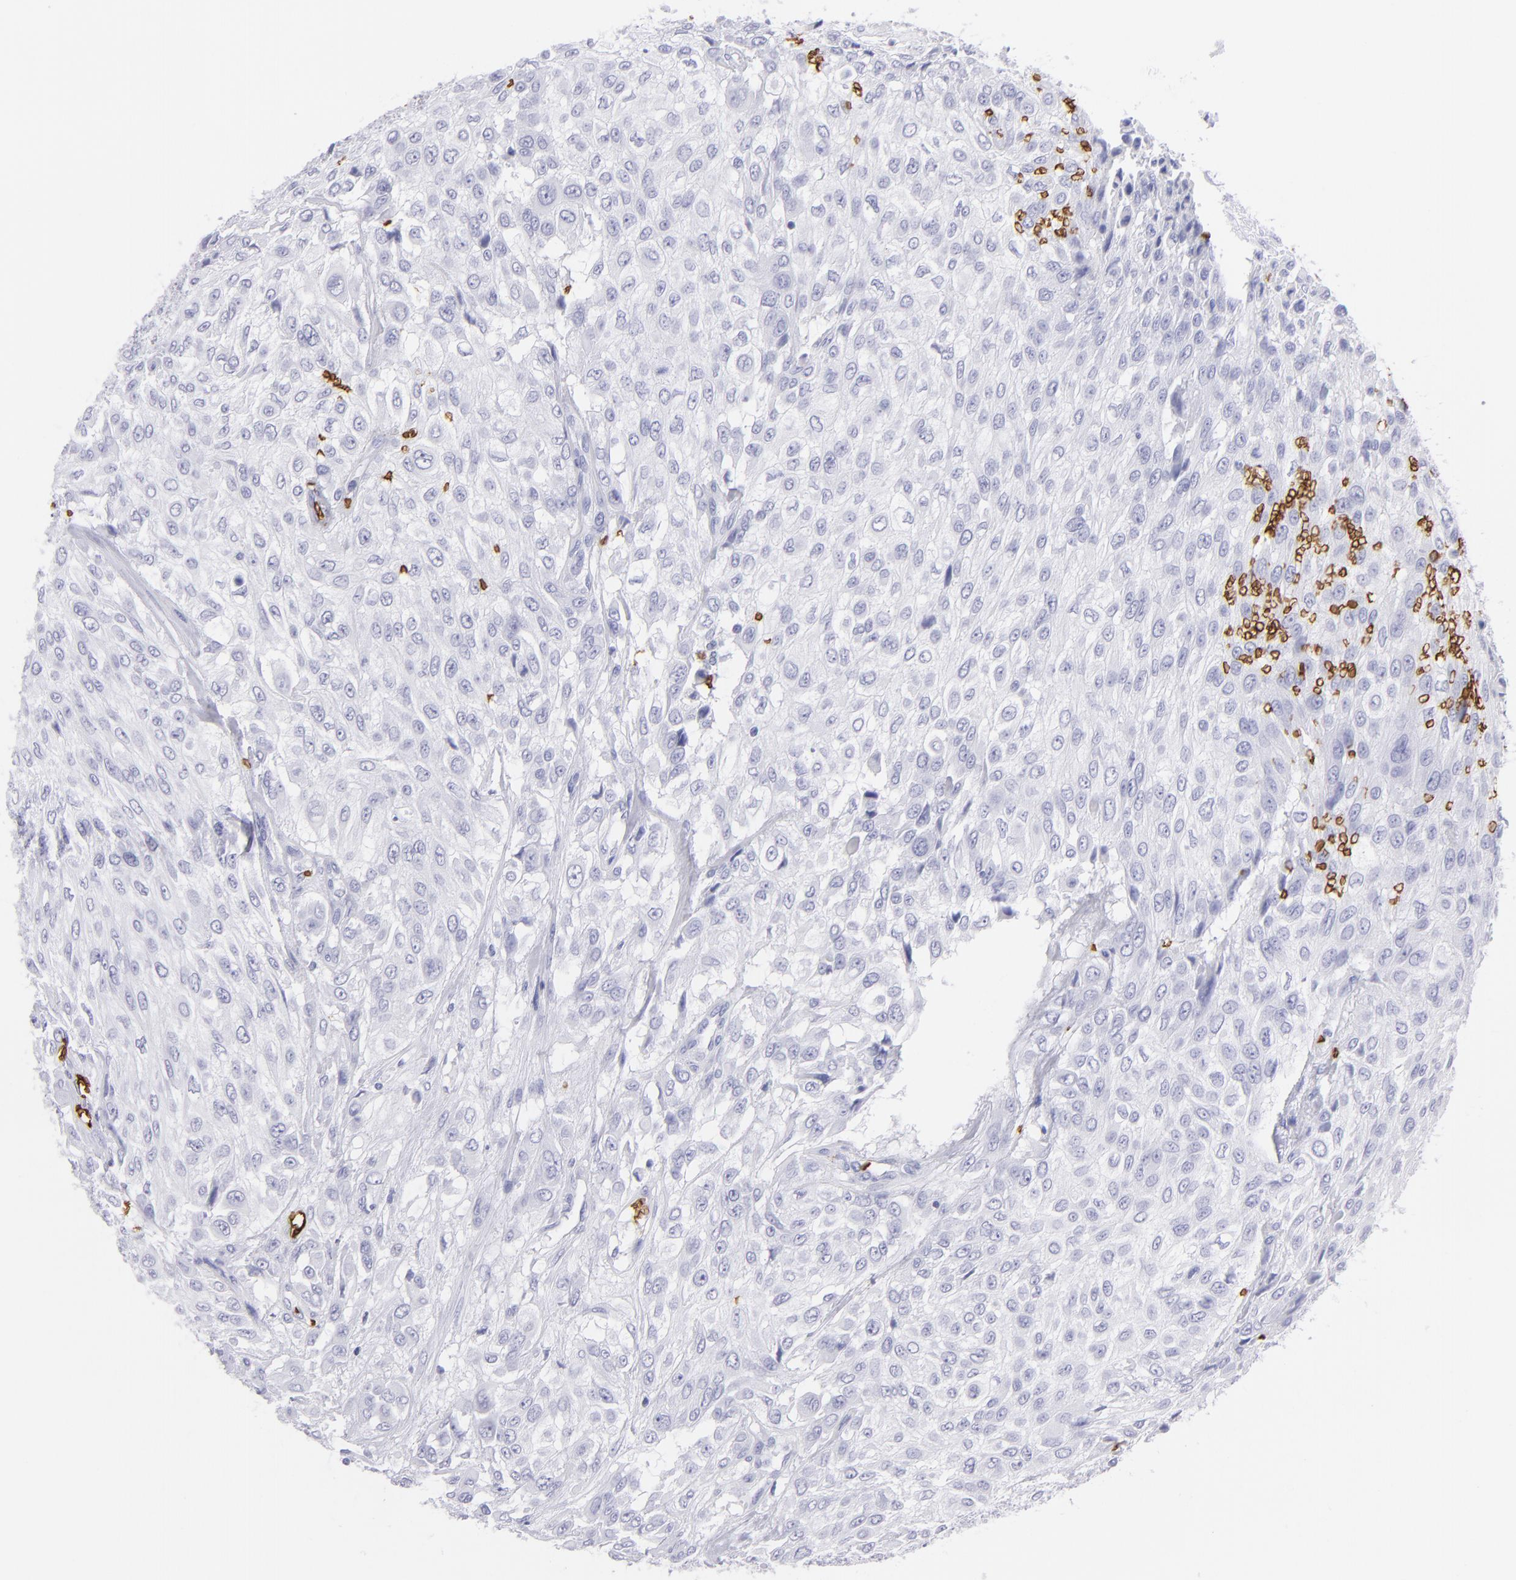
{"staining": {"intensity": "negative", "quantity": "none", "location": "none"}, "tissue": "urothelial cancer", "cell_type": "Tumor cells", "image_type": "cancer", "snomed": [{"axis": "morphology", "description": "Urothelial carcinoma, High grade"}, {"axis": "topography", "description": "Urinary bladder"}], "caption": "High magnification brightfield microscopy of urothelial carcinoma (high-grade) stained with DAB (brown) and counterstained with hematoxylin (blue): tumor cells show no significant staining.", "gene": "GYPA", "patient": {"sex": "male", "age": 57}}